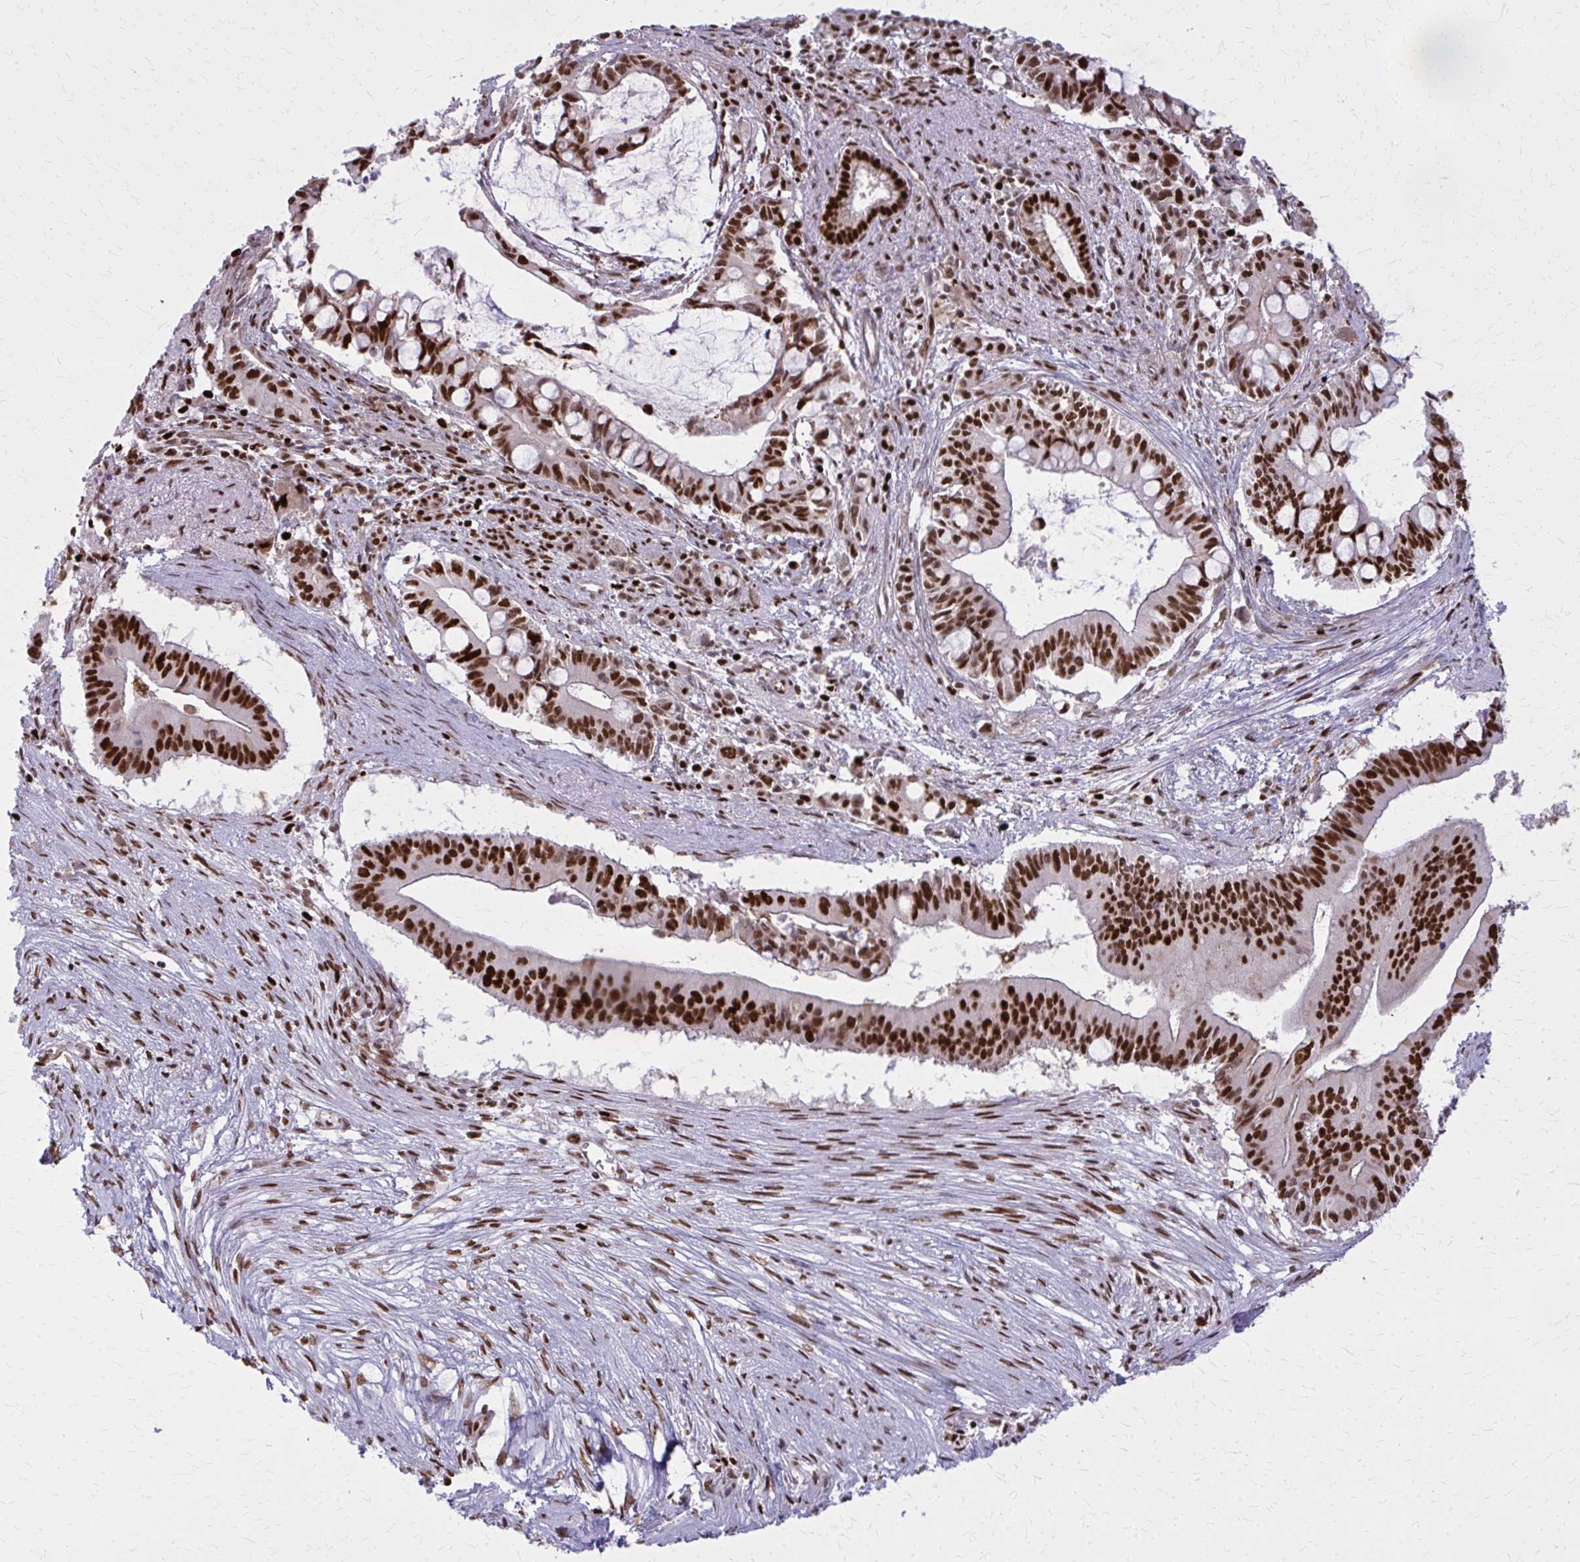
{"staining": {"intensity": "strong", "quantity": ">75%", "location": "nuclear"}, "tissue": "pancreatic cancer", "cell_type": "Tumor cells", "image_type": "cancer", "snomed": [{"axis": "morphology", "description": "Adenocarcinoma, NOS"}, {"axis": "topography", "description": "Pancreas"}], "caption": "Pancreatic cancer (adenocarcinoma) was stained to show a protein in brown. There is high levels of strong nuclear positivity in about >75% of tumor cells. (brown staining indicates protein expression, while blue staining denotes nuclei).", "gene": "ZNF559", "patient": {"sex": "male", "age": 68}}